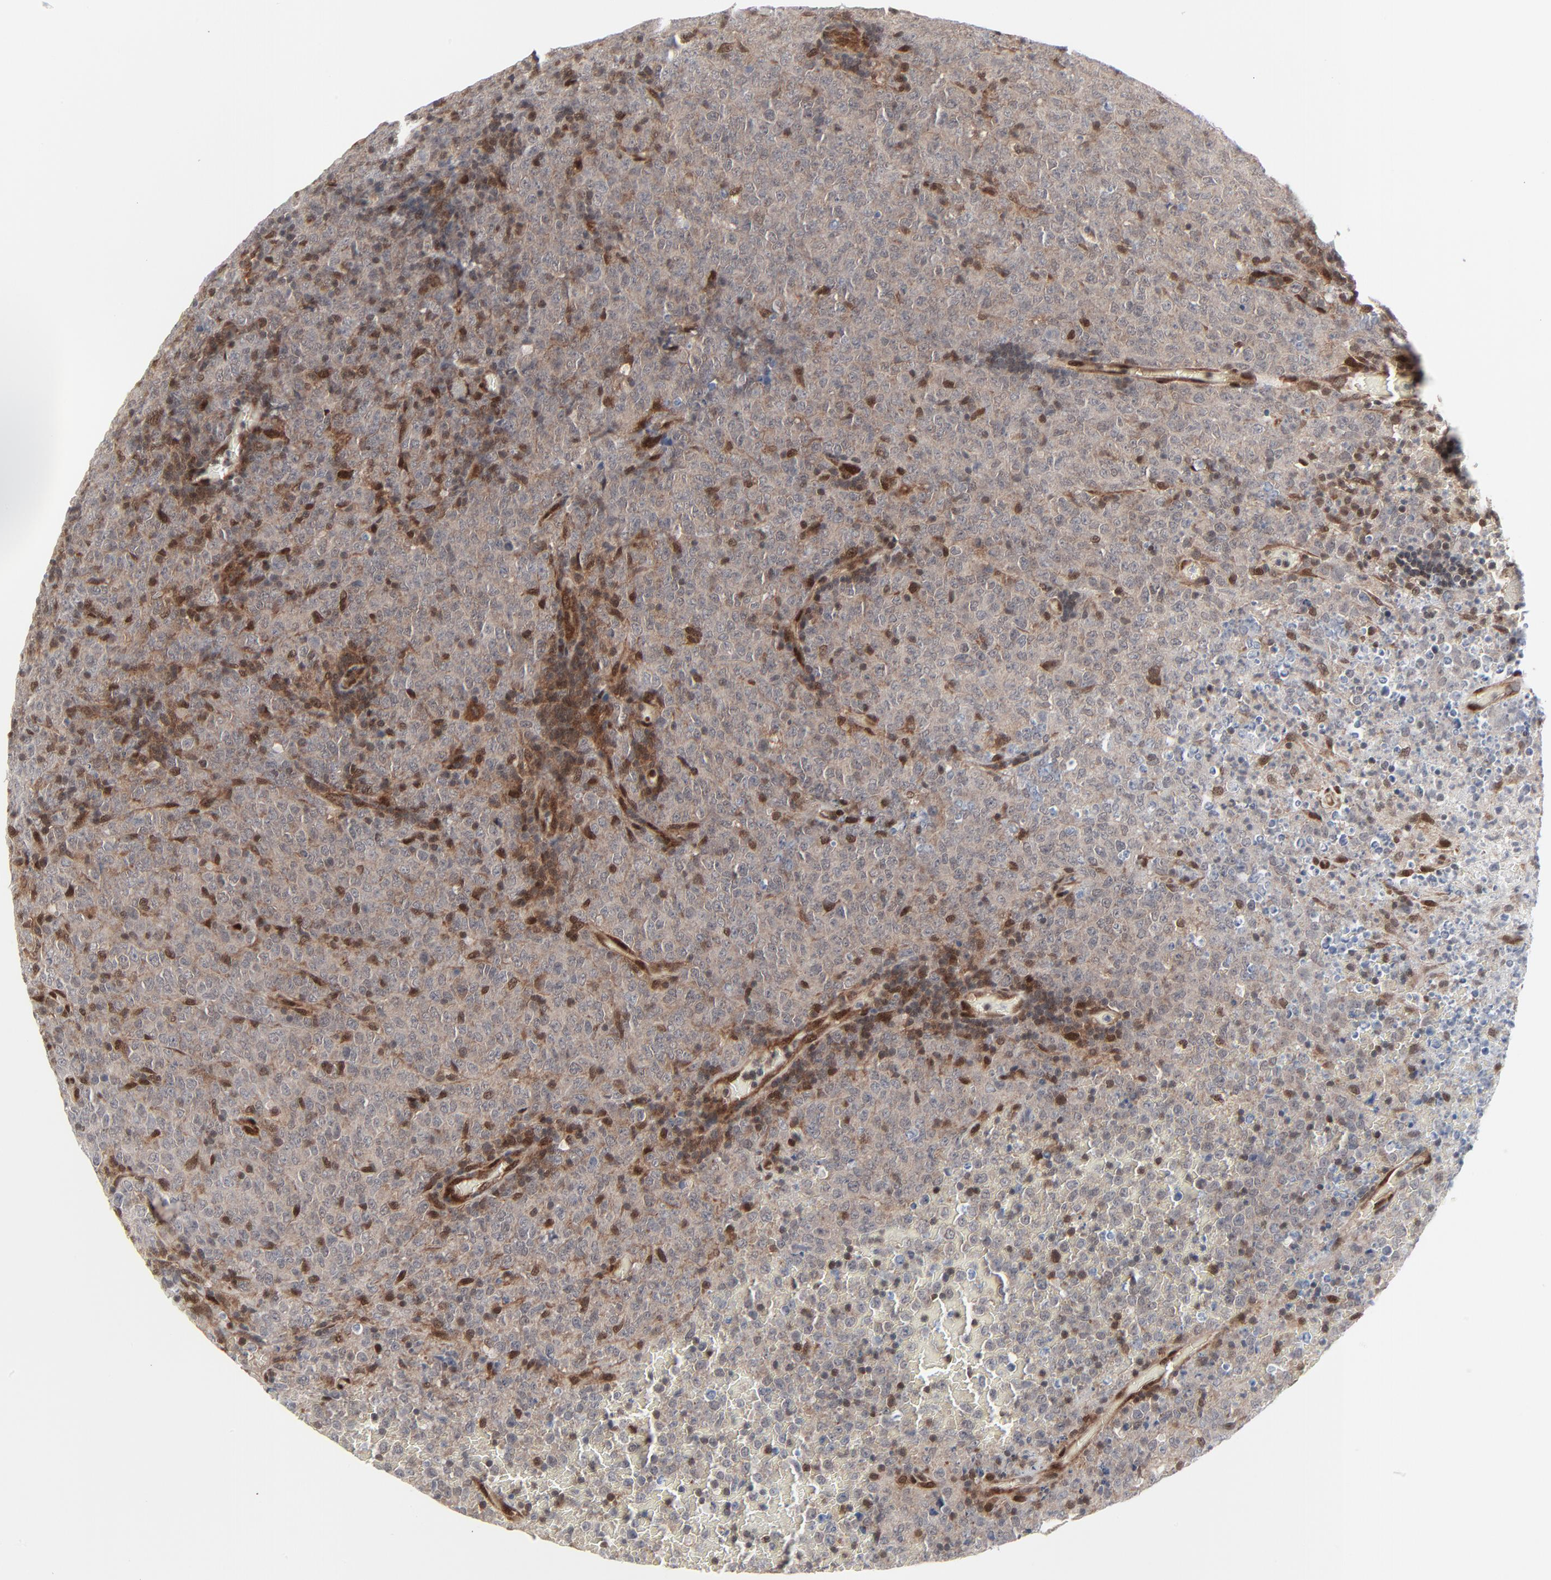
{"staining": {"intensity": "moderate", "quantity": "25%-75%", "location": "cytoplasmic/membranous,nuclear"}, "tissue": "lymphoma", "cell_type": "Tumor cells", "image_type": "cancer", "snomed": [{"axis": "morphology", "description": "Malignant lymphoma, non-Hodgkin's type, High grade"}, {"axis": "topography", "description": "Tonsil"}], "caption": "High-grade malignant lymphoma, non-Hodgkin's type was stained to show a protein in brown. There is medium levels of moderate cytoplasmic/membranous and nuclear staining in about 25%-75% of tumor cells. (DAB (3,3'-diaminobenzidine) = brown stain, brightfield microscopy at high magnification).", "gene": "AKT1", "patient": {"sex": "female", "age": 36}}